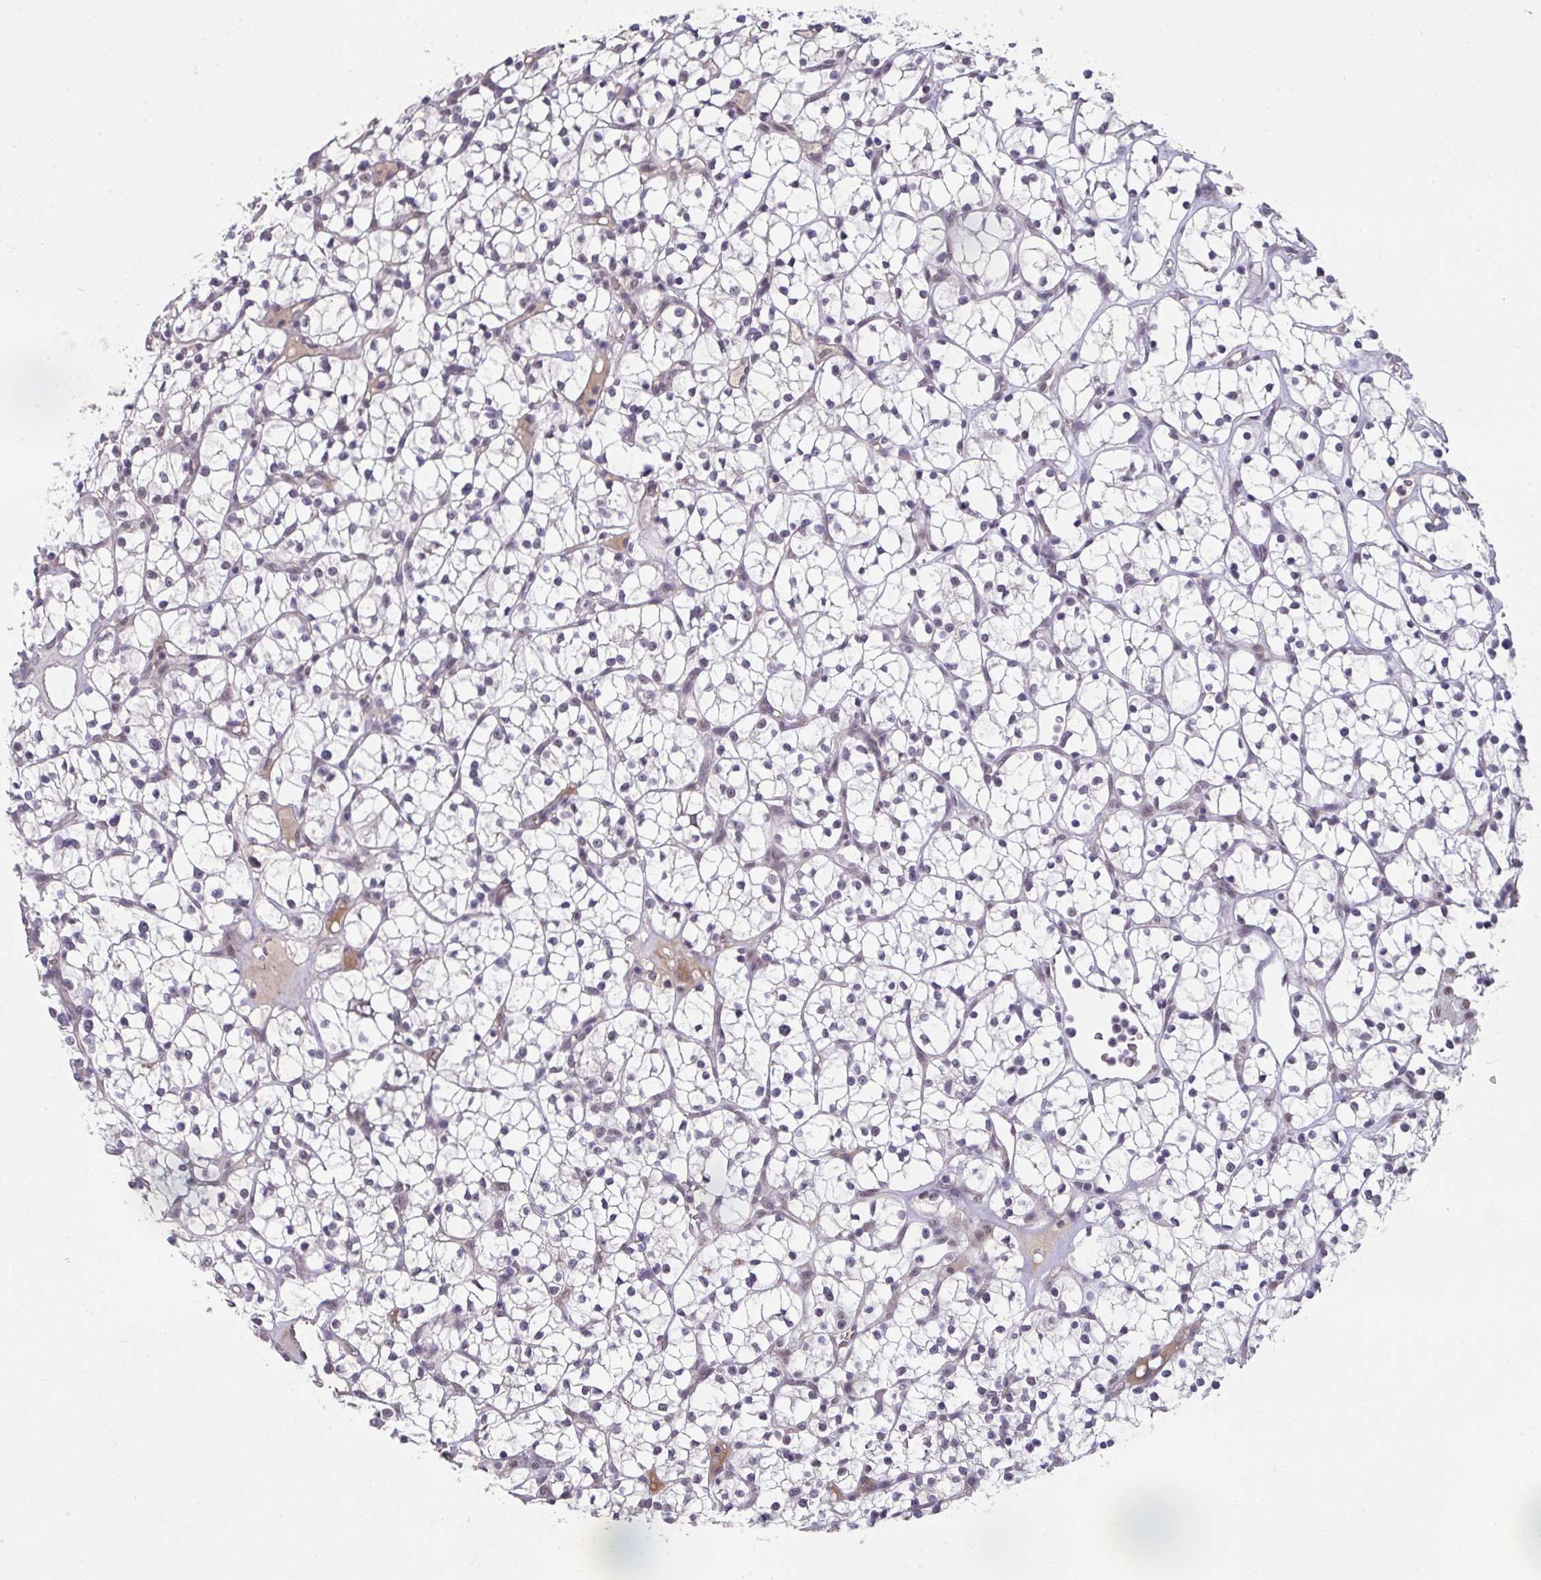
{"staining": {"intensity": "negative", "quantity": "none", "location": "none"}, "tissue": "renal cancer", "cell_type": "Tumor cells", "image_type": "cancer", "snomed": [{"axis": "morphology", "description": "Adenocarcinoma, NOS"}, {"axis": "topography", "description": "Kidney"}], "caption": "This micrograph is of renal cancer stained with immunohistochemistry (IHC) to label a protein in brown with the nuclei are counter-stained blue. There is no expression in tumor cells.", "gene": "RBBP6", "patient": {"sex": "female", "age": 64}}